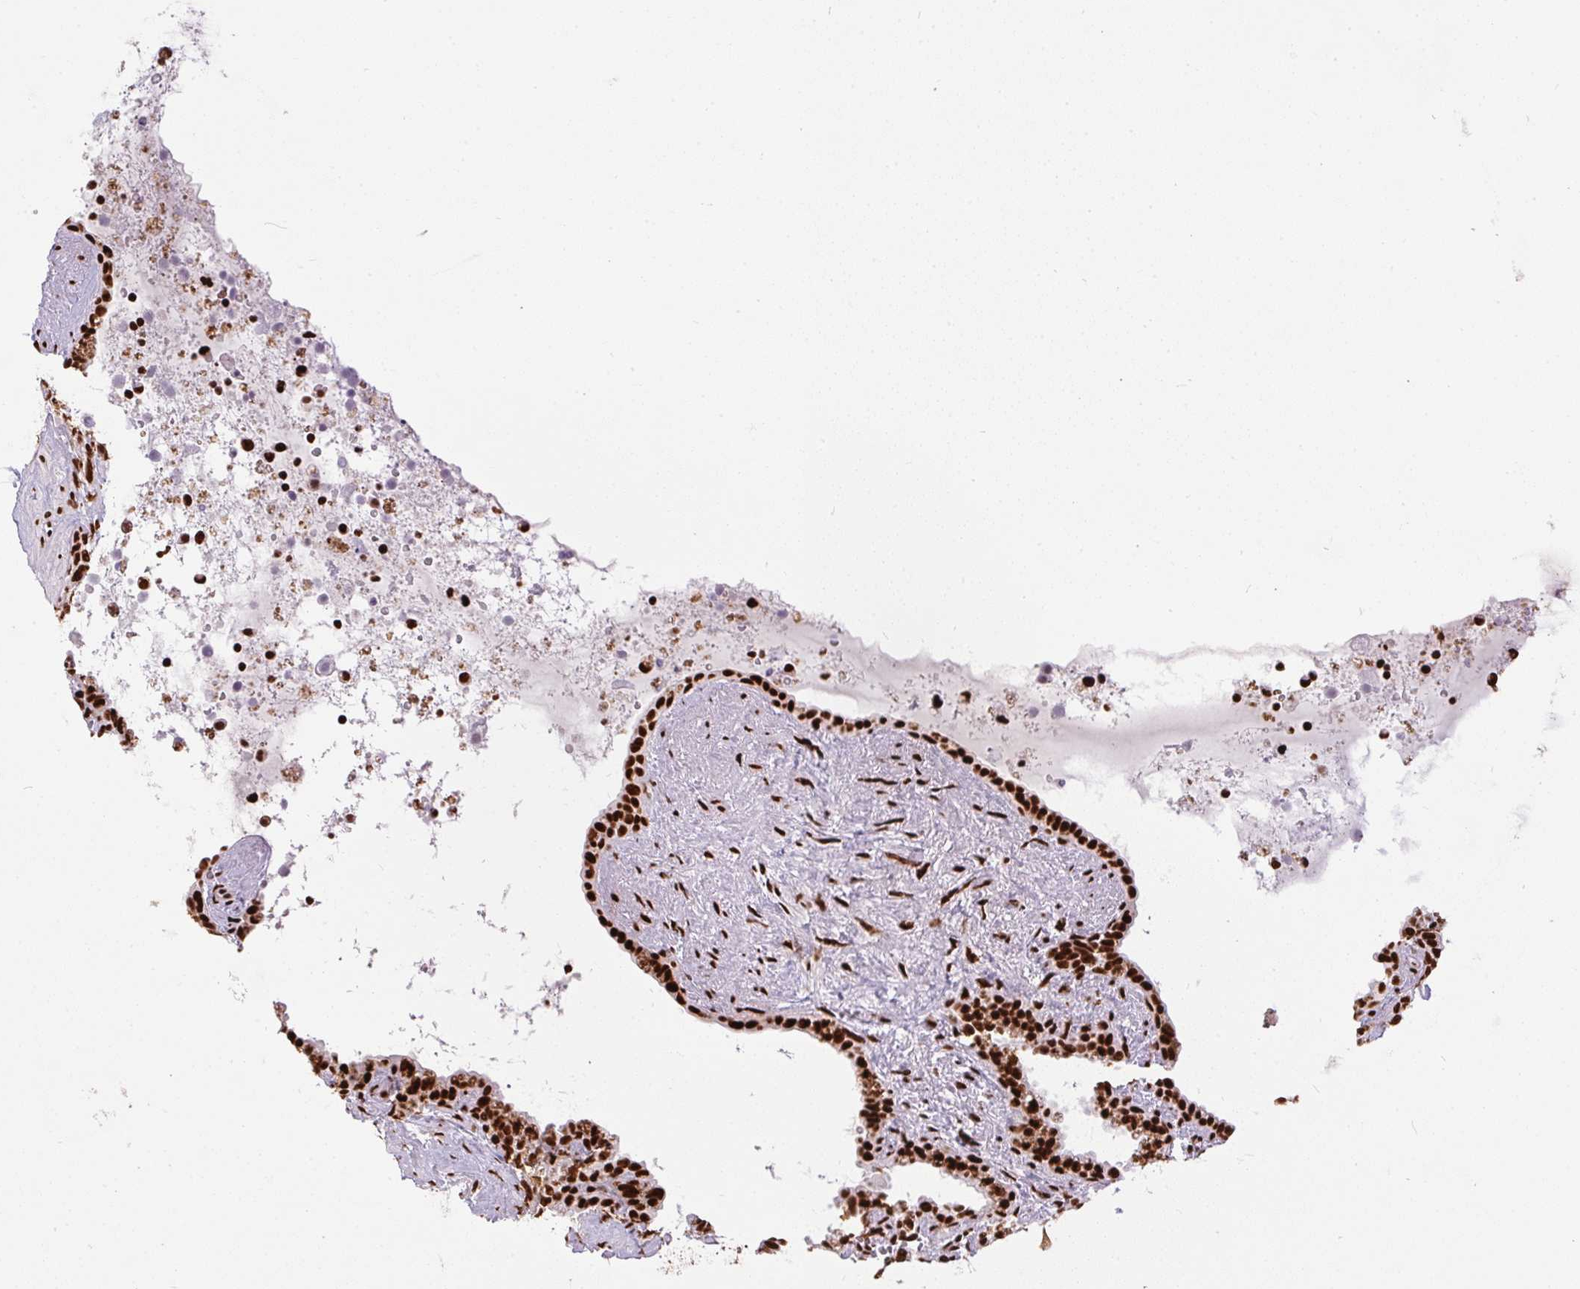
{"staining": {"intensity": "strong", "quantity": ">75%", "location": "nuclear"}, "tissue": "seminal vesicle", "cell_type": "Glandular cells", "image_type": "normal", "snomed": [{"axis": "morphology", "description": "Normal tissue, NOS"}, {"axis": "topography", "description": "Seminal veicle"}], "caption": "High-magnification brightfield microscopy of unremarkable seminal vesicle stained with DAB (3,3'-diaminobenzidine) (brown) and counterstained with hematoxylin (blue). glandular cells exhibit strong nuclear staining is present in approximately>75% of cells.", "gene": "PAGE3", "patient": {"sex": "male", "age": 76}}